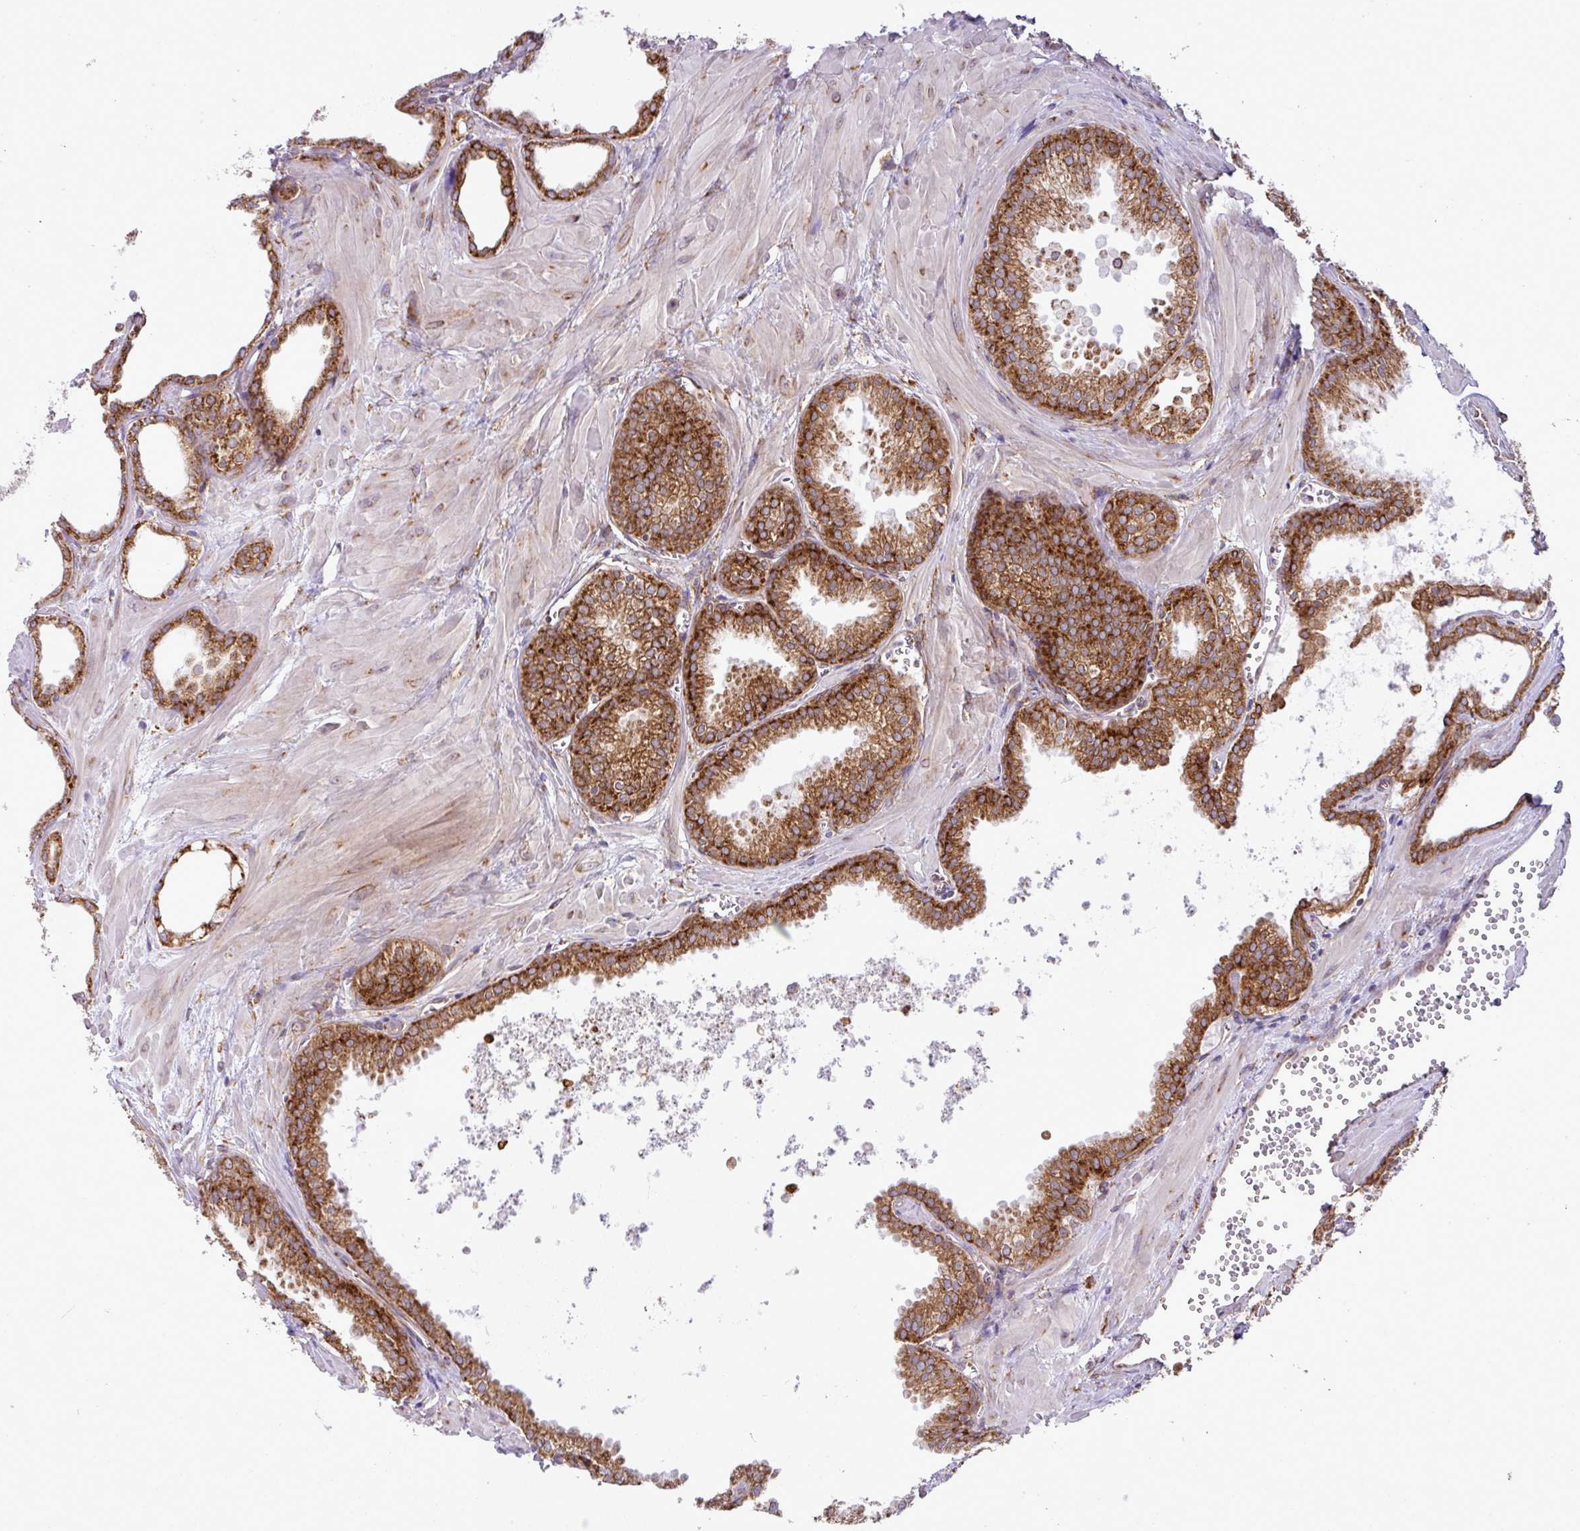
{"staining": {"intensity": "strong", "quantity": ">75%", "location": "cytoplasmic/membranous"}, "tissue": "prostate cancer", "cell_type": "Tumor cells", "image_type": "cancer", "snomed": [{"axis": "morphology", "description": "Adenocarcinoma, Low grade"}, {"axis": "topography", "description": "Prostate"}], "caption": "Strong cytoplasmic/membranous protein staining is appreciated in about >75% of tumor cells in prostate cancer (adenocarcinoma (low-grade)).", "gene": "SLC39A7", "patient": {"sex": "male", "age": 67}}